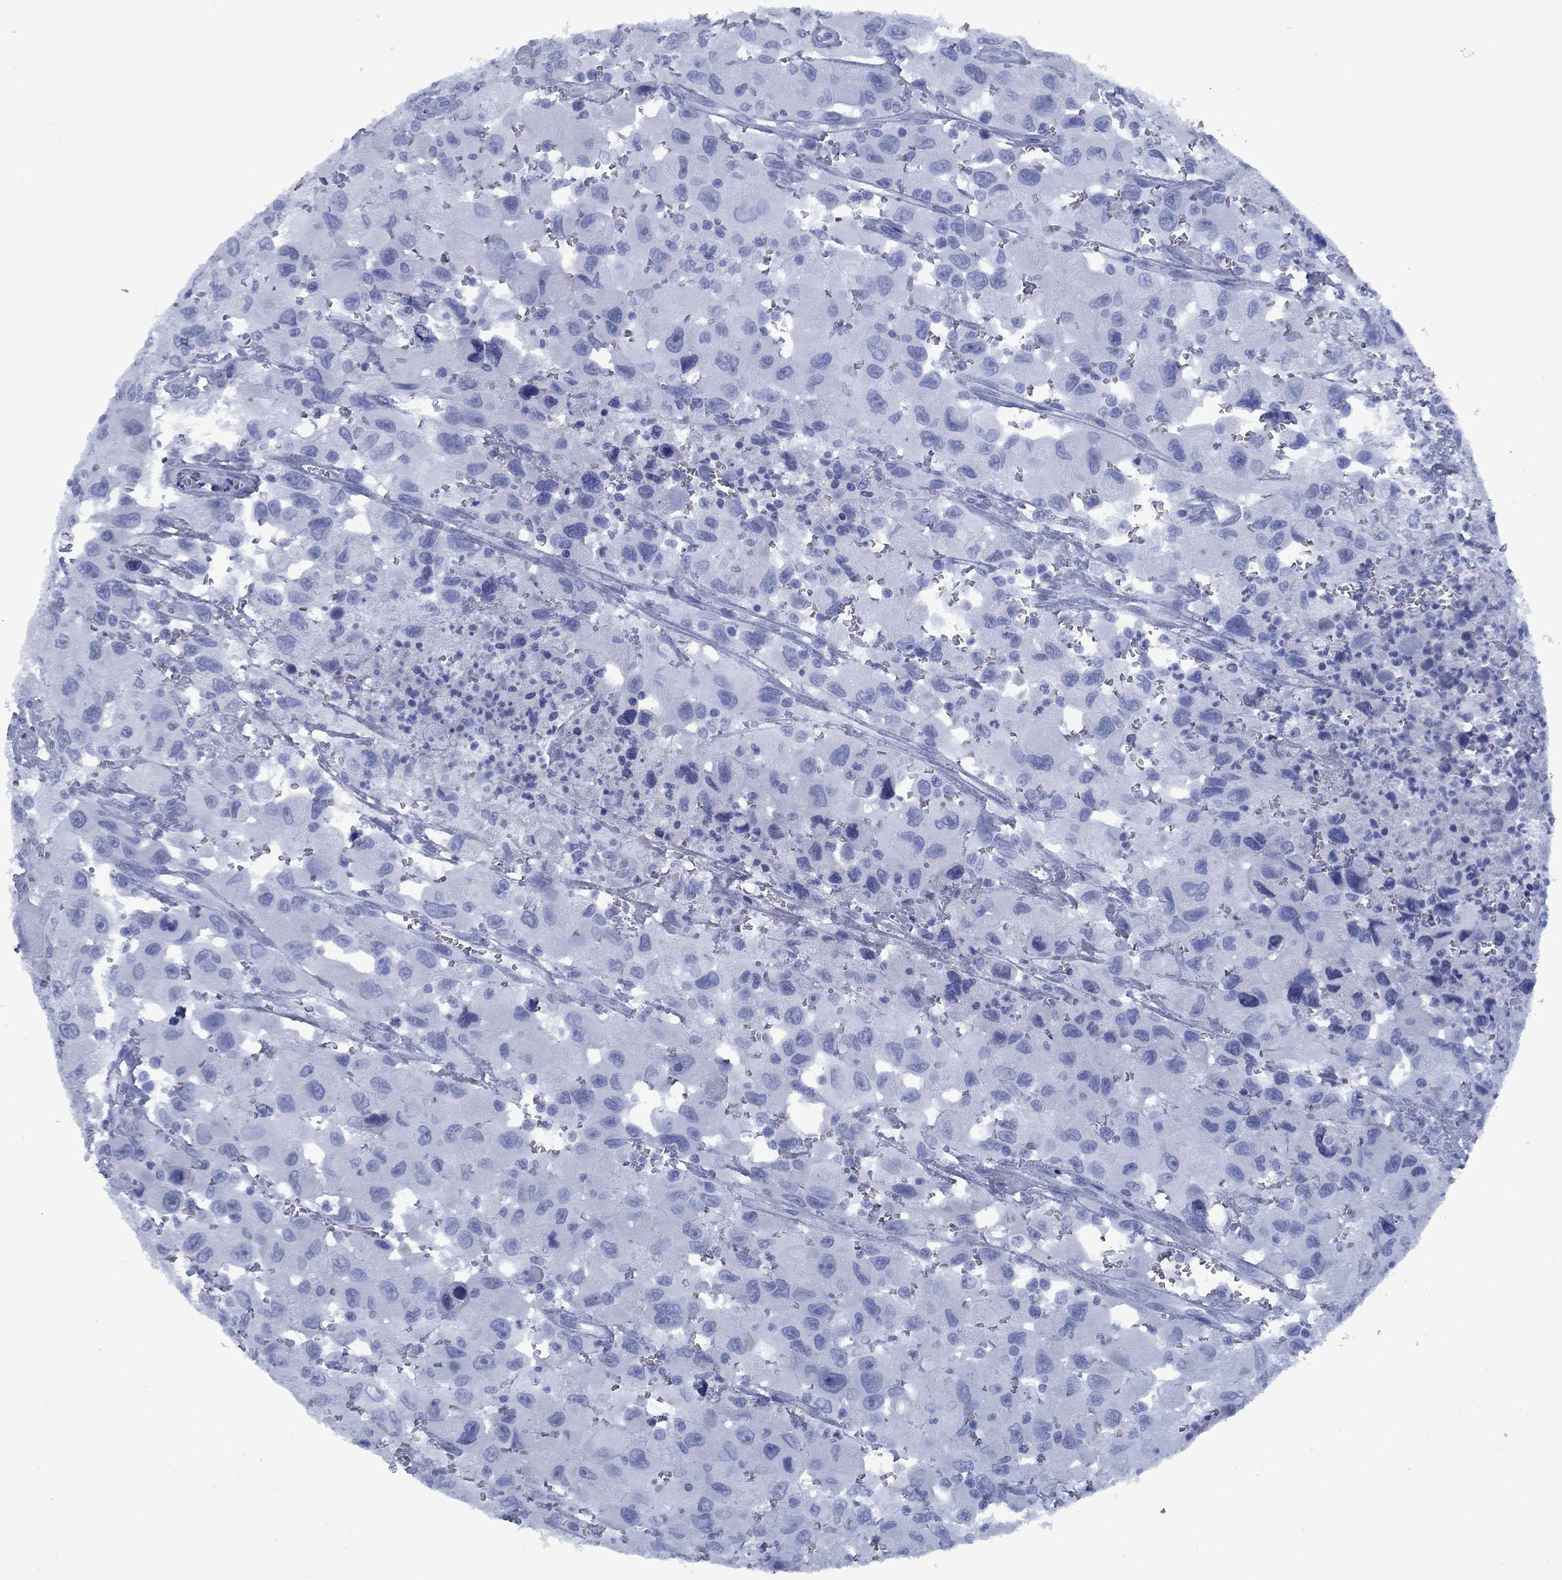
{"staining": {"intensity": "negative", "quantity": "none", "location": "none"}, "tissue": "head and neck cancer", "cell_type": "Tumor cells", "image_type": "cancer", "snomed": [{"axis": "morphology", "description": "Squamous cell carcinoma, NOS"}, {"axis": "morphology", "description": "Squamous cell carcinoma, metastatic, NOS"}, {"axis": "topography", "description": "Oral tissue"}, {"axis": "topography", "description": "Head-Neck"}], "caption": "IHC photomicrograph of neoplastic tissue: human head and neck cancer stained with DAB (3,3'-diaminobenzidine) reveals no significant protein positivity in tumor cells.", "gene": "PNMA8A", "patient": {"sex": "female", "age": 85}}